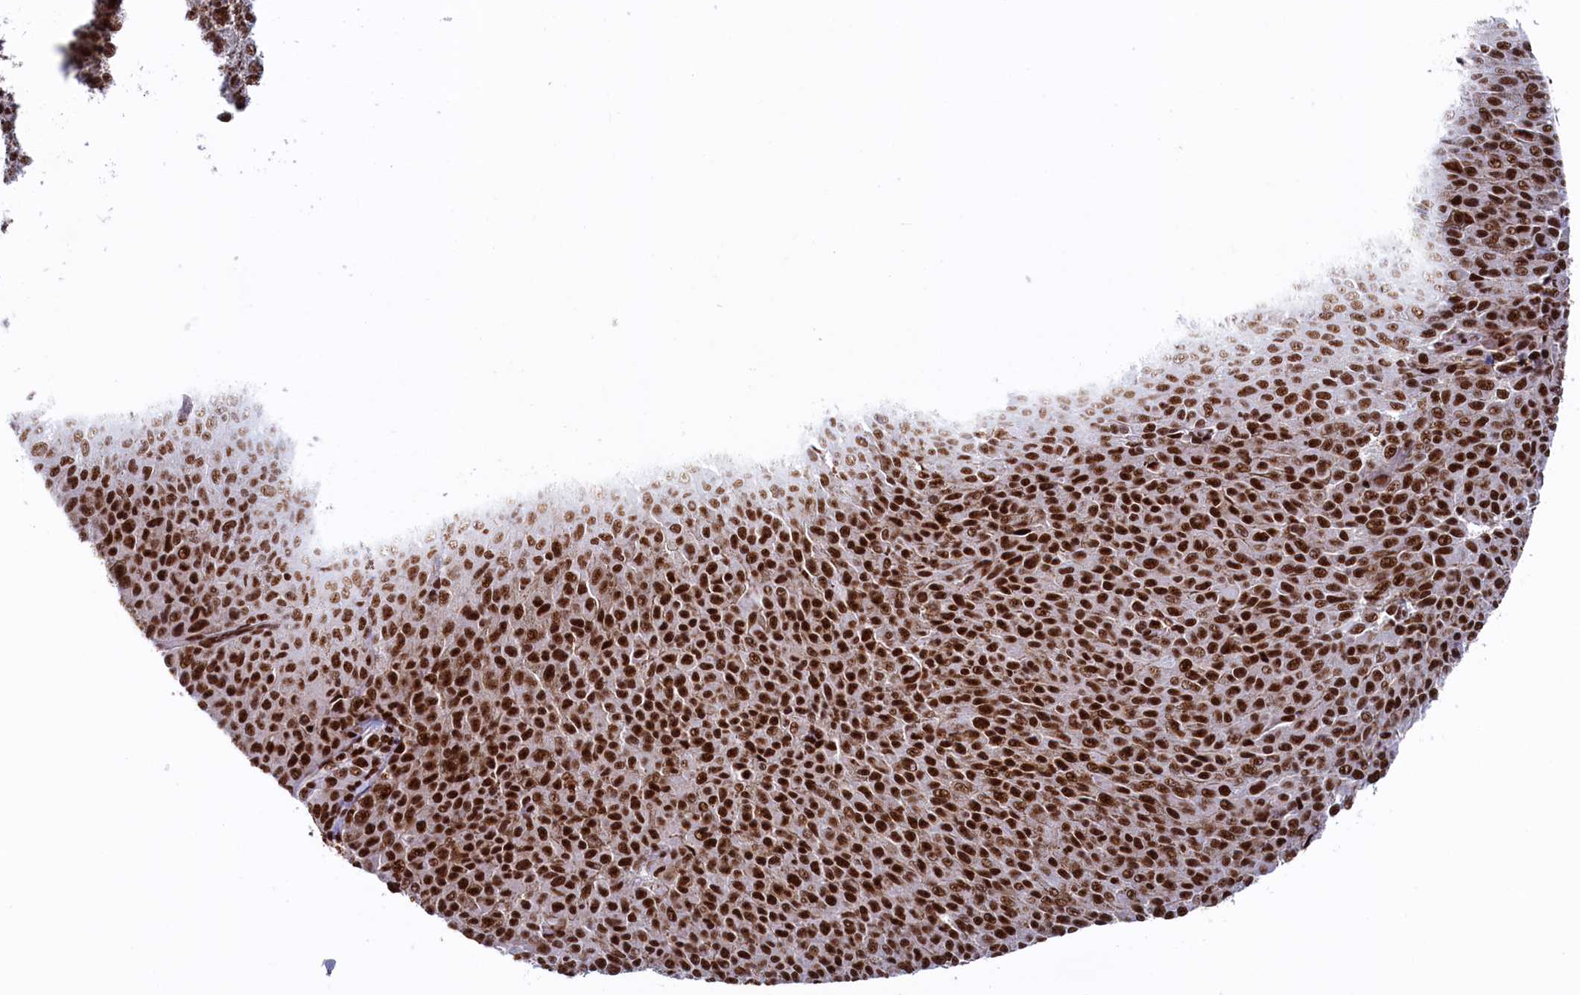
{"staining": {"intensity": "strong", "quantity": ">75%", "location": "nuclear"}, "tissue": "melanoma", "cell_type": "Tumor cells", "image_type": "cancer", "snomed": [{"axis": "morphology", "description": "Malignant melanoma, NOS"}, {"axis": "topography", "description": "Skin"}], "caption": "Melanoma was stained to show a protein in brown. There is high levels of strong nuclear positivity in approximately >75% of tumor cells.", "gene": "ZC3H18", "patient": {"sex": "female", "age": 52}}